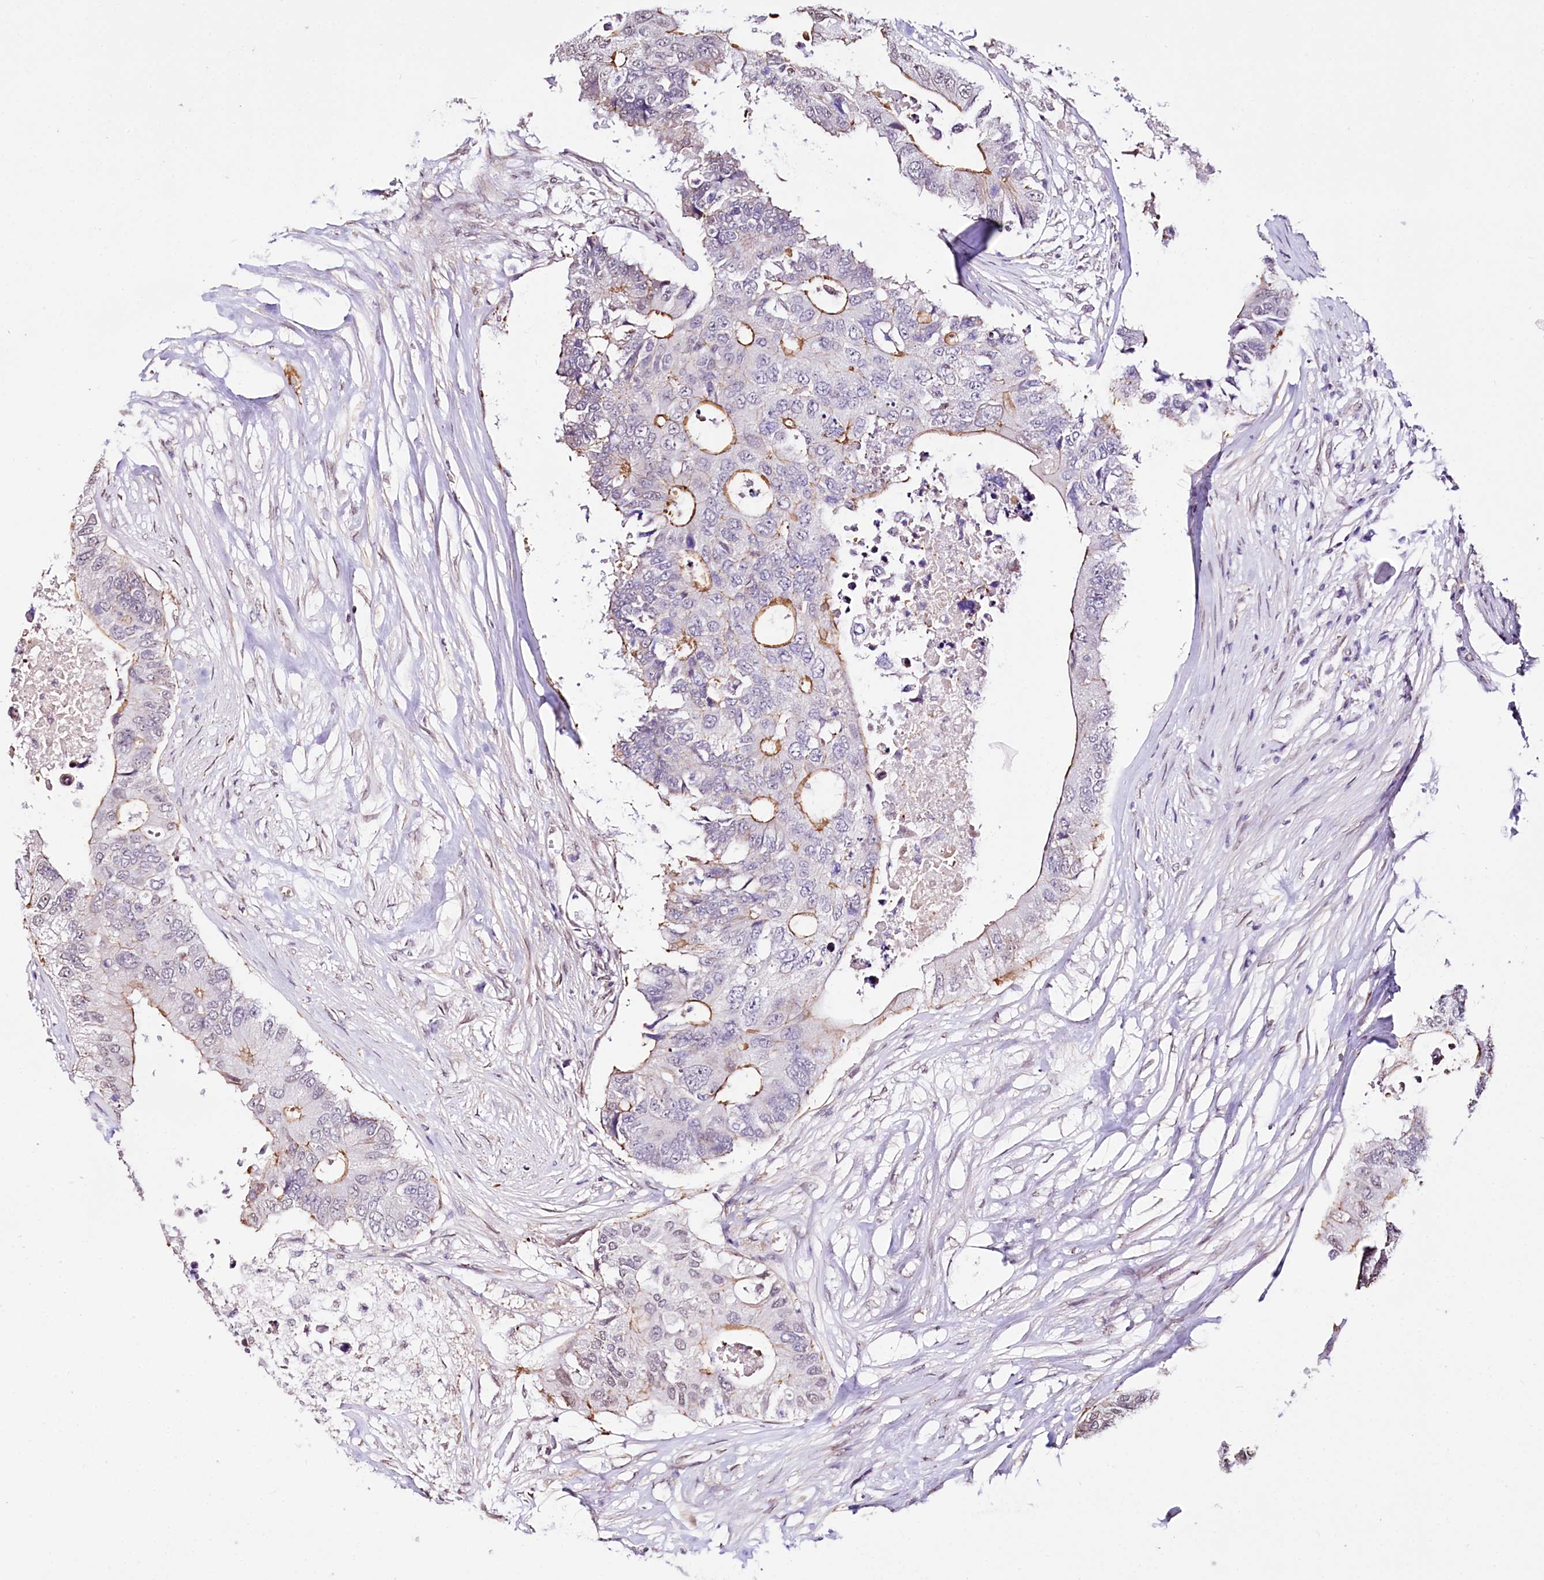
{"staining": {"intensity": "moderate", "quantity": "<25%", "location": "cytoplasmic/membranous"}, "tissue": "colorectal cancer", "cell_type": "Tumor cells", "image_type": "cancer", "snomed": [{"axis": "morphology", "description": "Adenocarcinoma, NOS"}, {"axis": "topography", "description": "Colon"}], "caption": "Immunohistochemical staining of human colorectal cancer (adenocarcinoma) demonstrates low levels of moderate cytoplasmic/membranous staining in about <25% of tumor cells.", "gene": "ST7", "patient": {"sex": "male", "age": 71}}